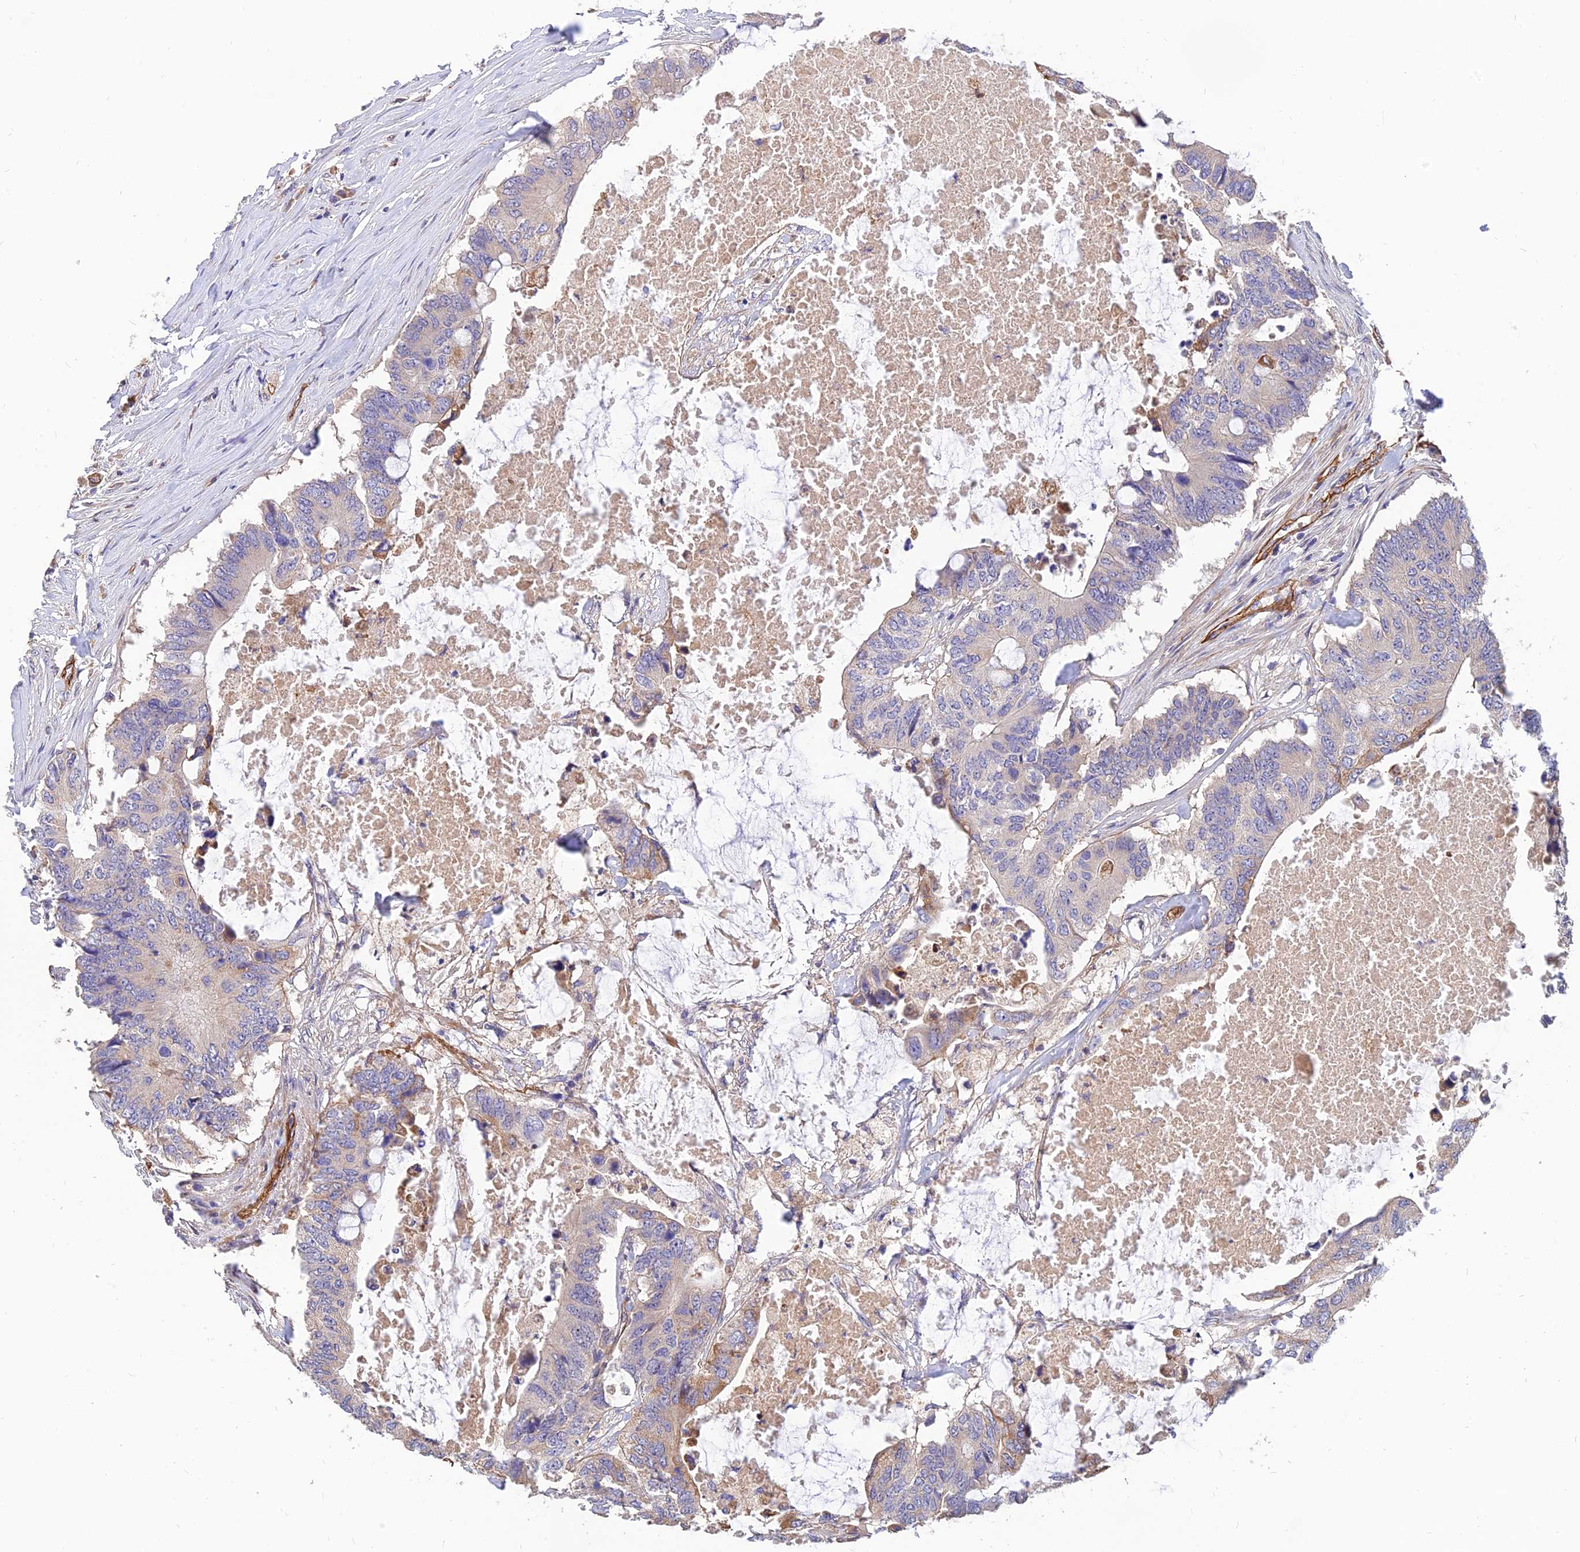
{"staining": {"intensity": "weak", "quantity": "<25%", "location": "cytoplasmic/membranous"}, "tissue": "colorectal cancer", "cell_type": "Tumor cells", "image_type": "cancer", "snomed": [{"axis": "morphology", "description": "Adenocarcinoma, NOS"}, {"axis": "topography", "description": "Colon"}], "caption": "Colorectal cancer was stained to show a protein in brown. There is no significant positivity in tumor cells.", "gene": "MRPL35", "patient": {"sex": "male", "age": 71}}